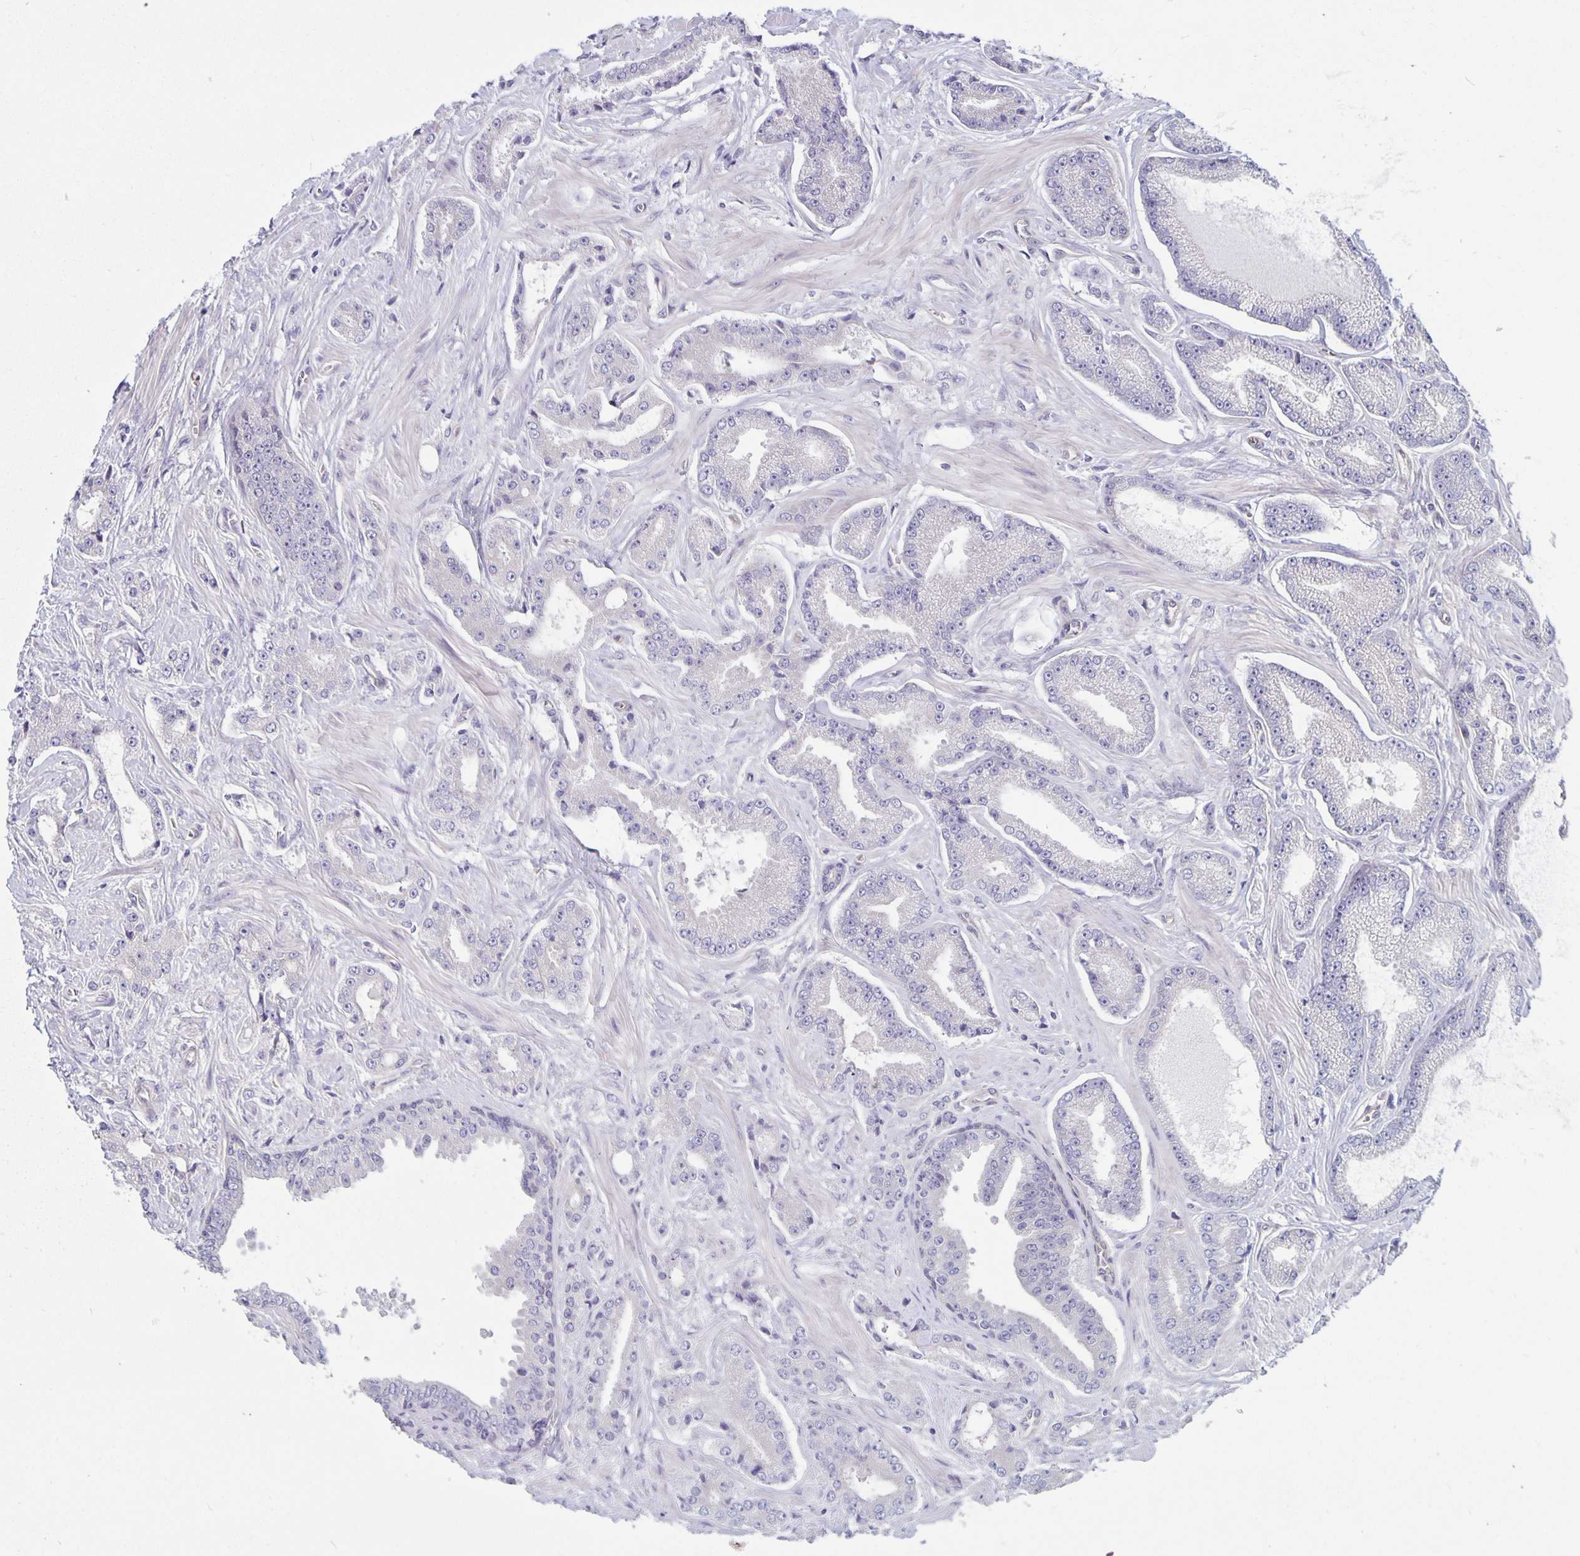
{"staining": {"intensity": "negative", "quantity": "none", "location": "none"}, "tissue": "prostate cancer", "cell_type": "Tumor cells", "image_type": "cancer", "snomed": [{"axis": "morphology", "description": "Adenocarcinoma, Low grade"}, {"axis": "topography", "description": "Prostate"}], "caption": "Immunohistochemical staining of human adenocarcinoma (low-grade) (prostate) reveals no significant staining in tumor cells.", "gene": "PLCB3", "patient": {"sex": "male", "age": 55}}